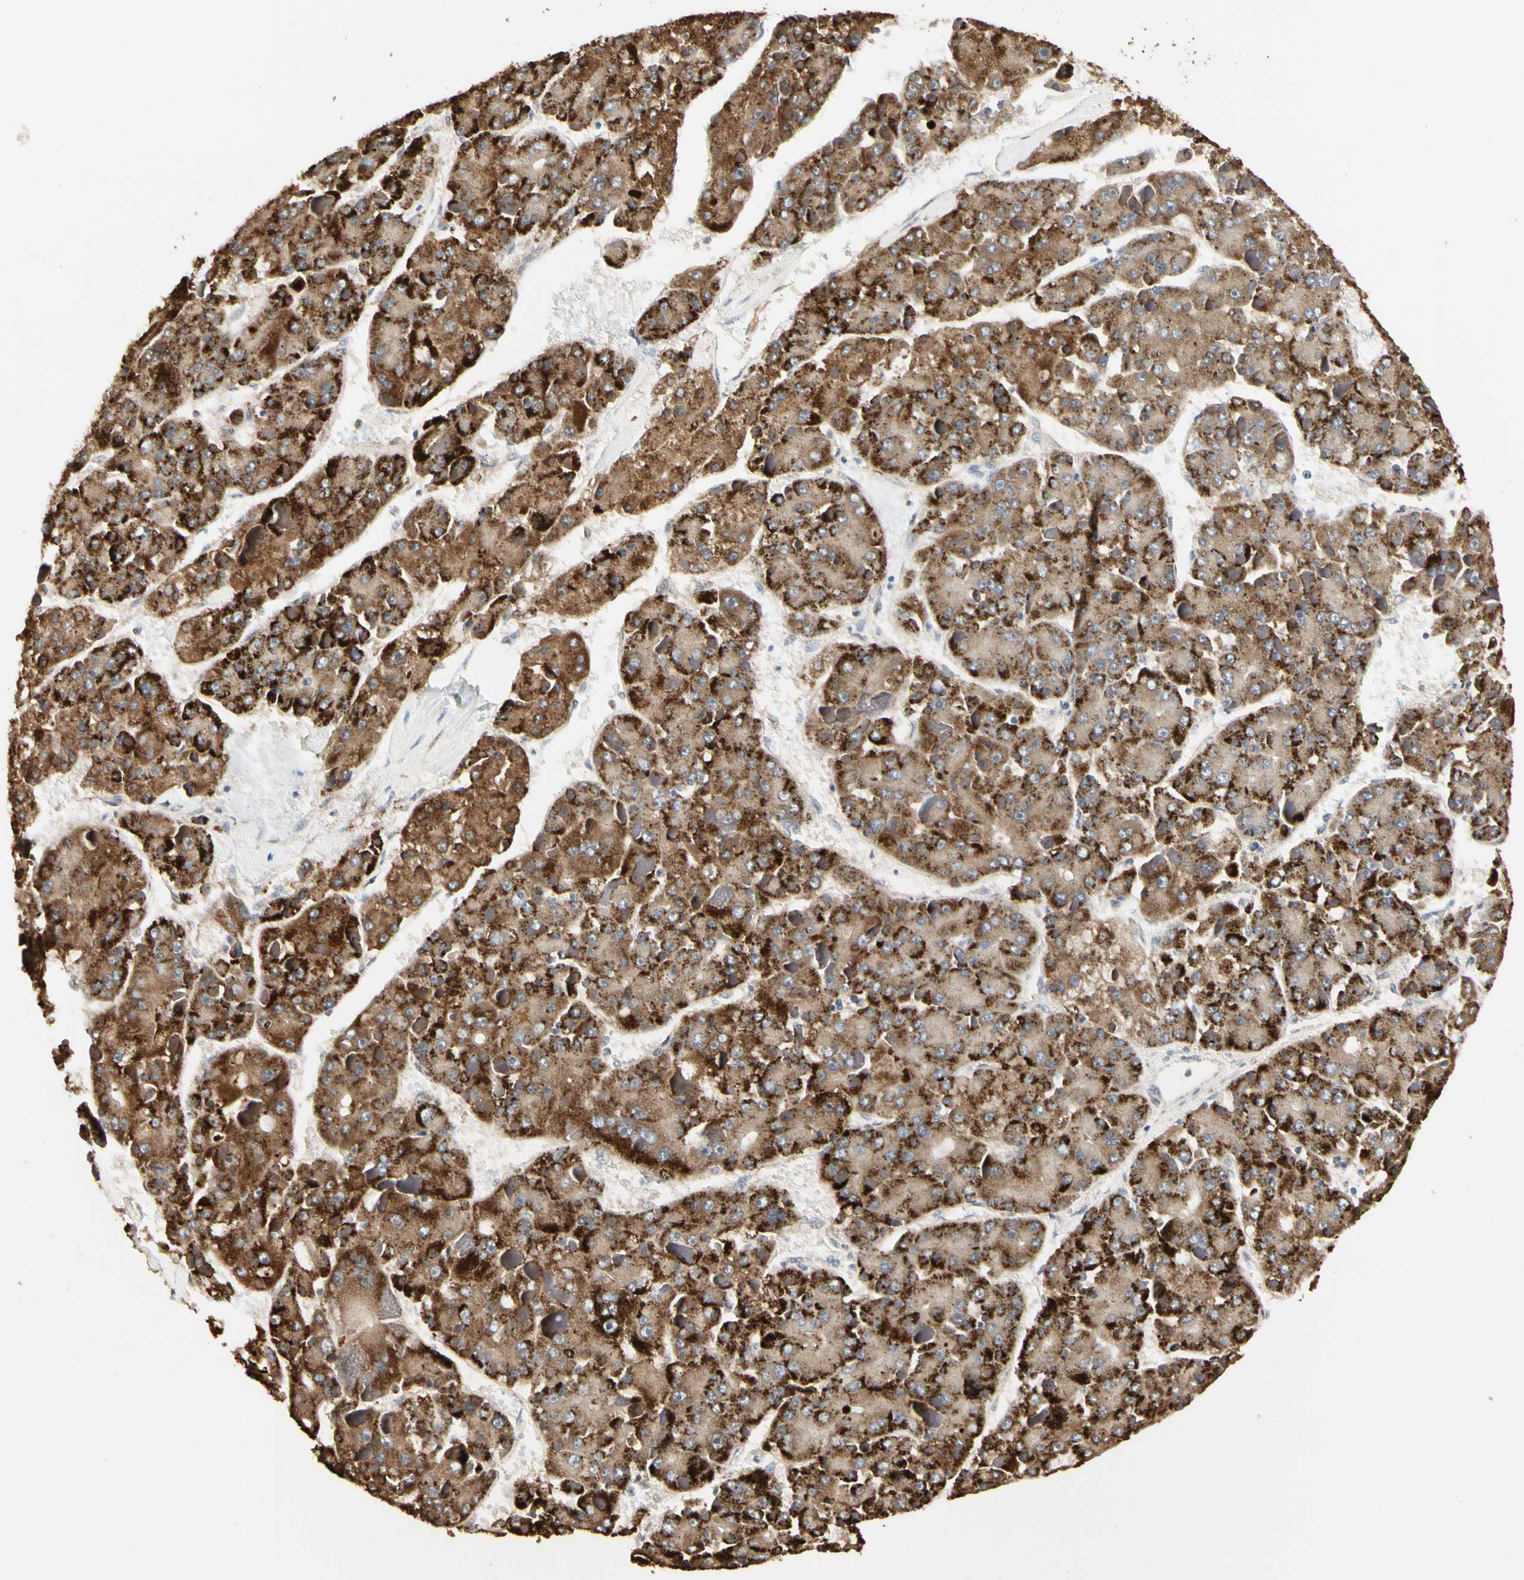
{"staining": {"intensity": "strong", "quantity": ">75%", "location": "cytoplasmic/membranous"}, "tissue": "liver cancer", "cell_type": "Tumor cells", "image_type": "cancer", "snomed": [{"axis": "morphology", "description": "Carcinoma, Hepatocellular, NOS"}, {"axis": "topography", "description": "Liver"}], "caption": "Brown immunohistochemical staining in liver cancer reveals strong cytoplasmic/membranous positivity in approximately >75% of tumor cells. (IHC, brightfield microscopy, high magnification).", "gene": "TAOK1", "patient": {"sex": "female", "age": 73}}